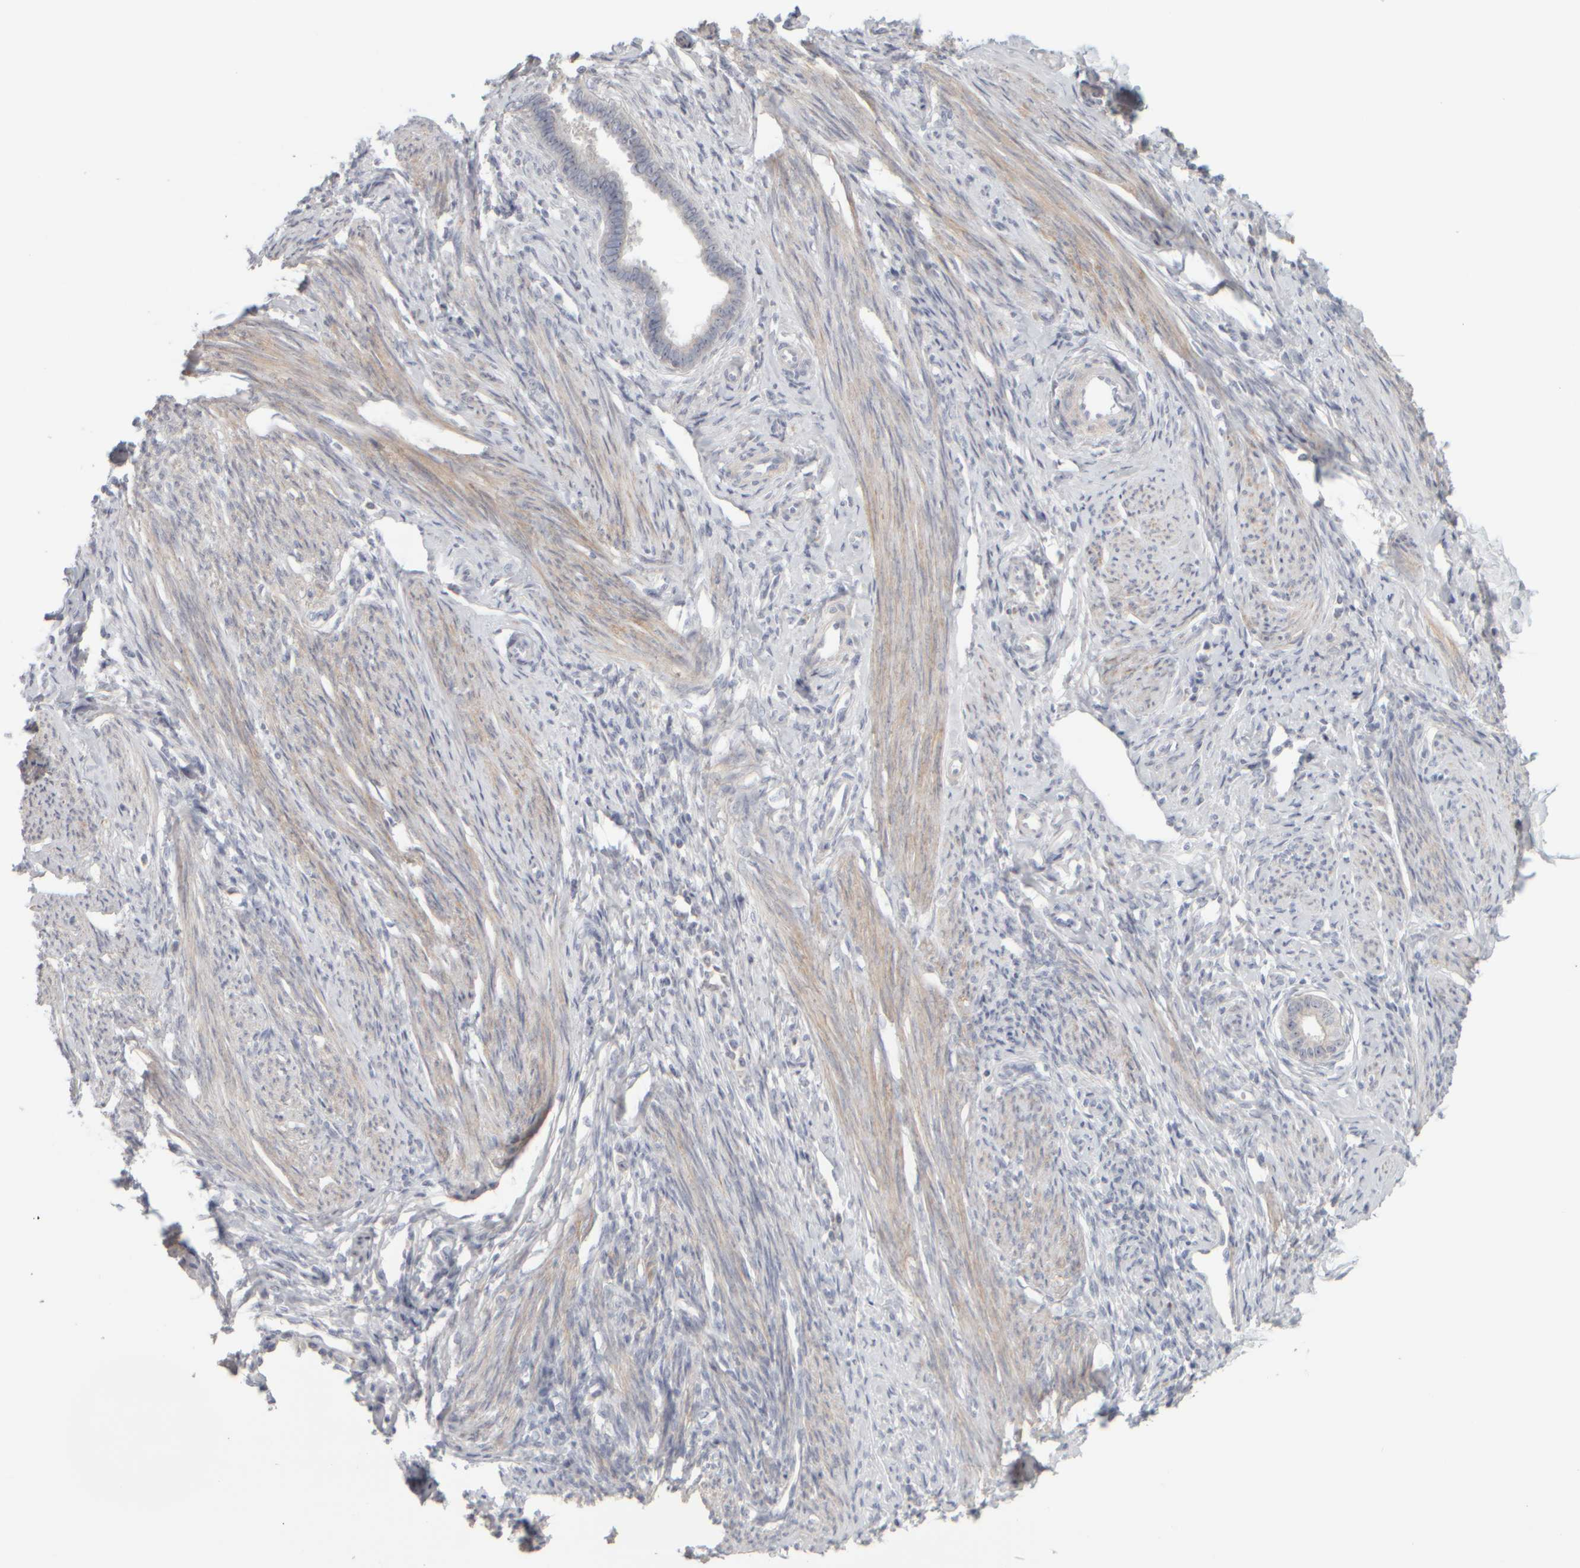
{"staining": {"intensity": "negative", "quantity": "none", "location": "none"}, "tissue": "endometrium", "cell_type": "Cells in endometrial stroma", "image_type": "normal", "snomed": [{"axis": "morphology", "description": "Normal tissue, NOS"}, {"axis": "topography", "description": "Endometrium"}], "caption": "A photomicrograph of human endometrium is negative for staining in cells in endometrial stroma. (DAB (3,3'-diaminobenzidine) immunohistochemistry visualized using brightfield microscopy, high magnification).", "gene": "DCXR", "patient": {"sex": "female", "age": 56}}